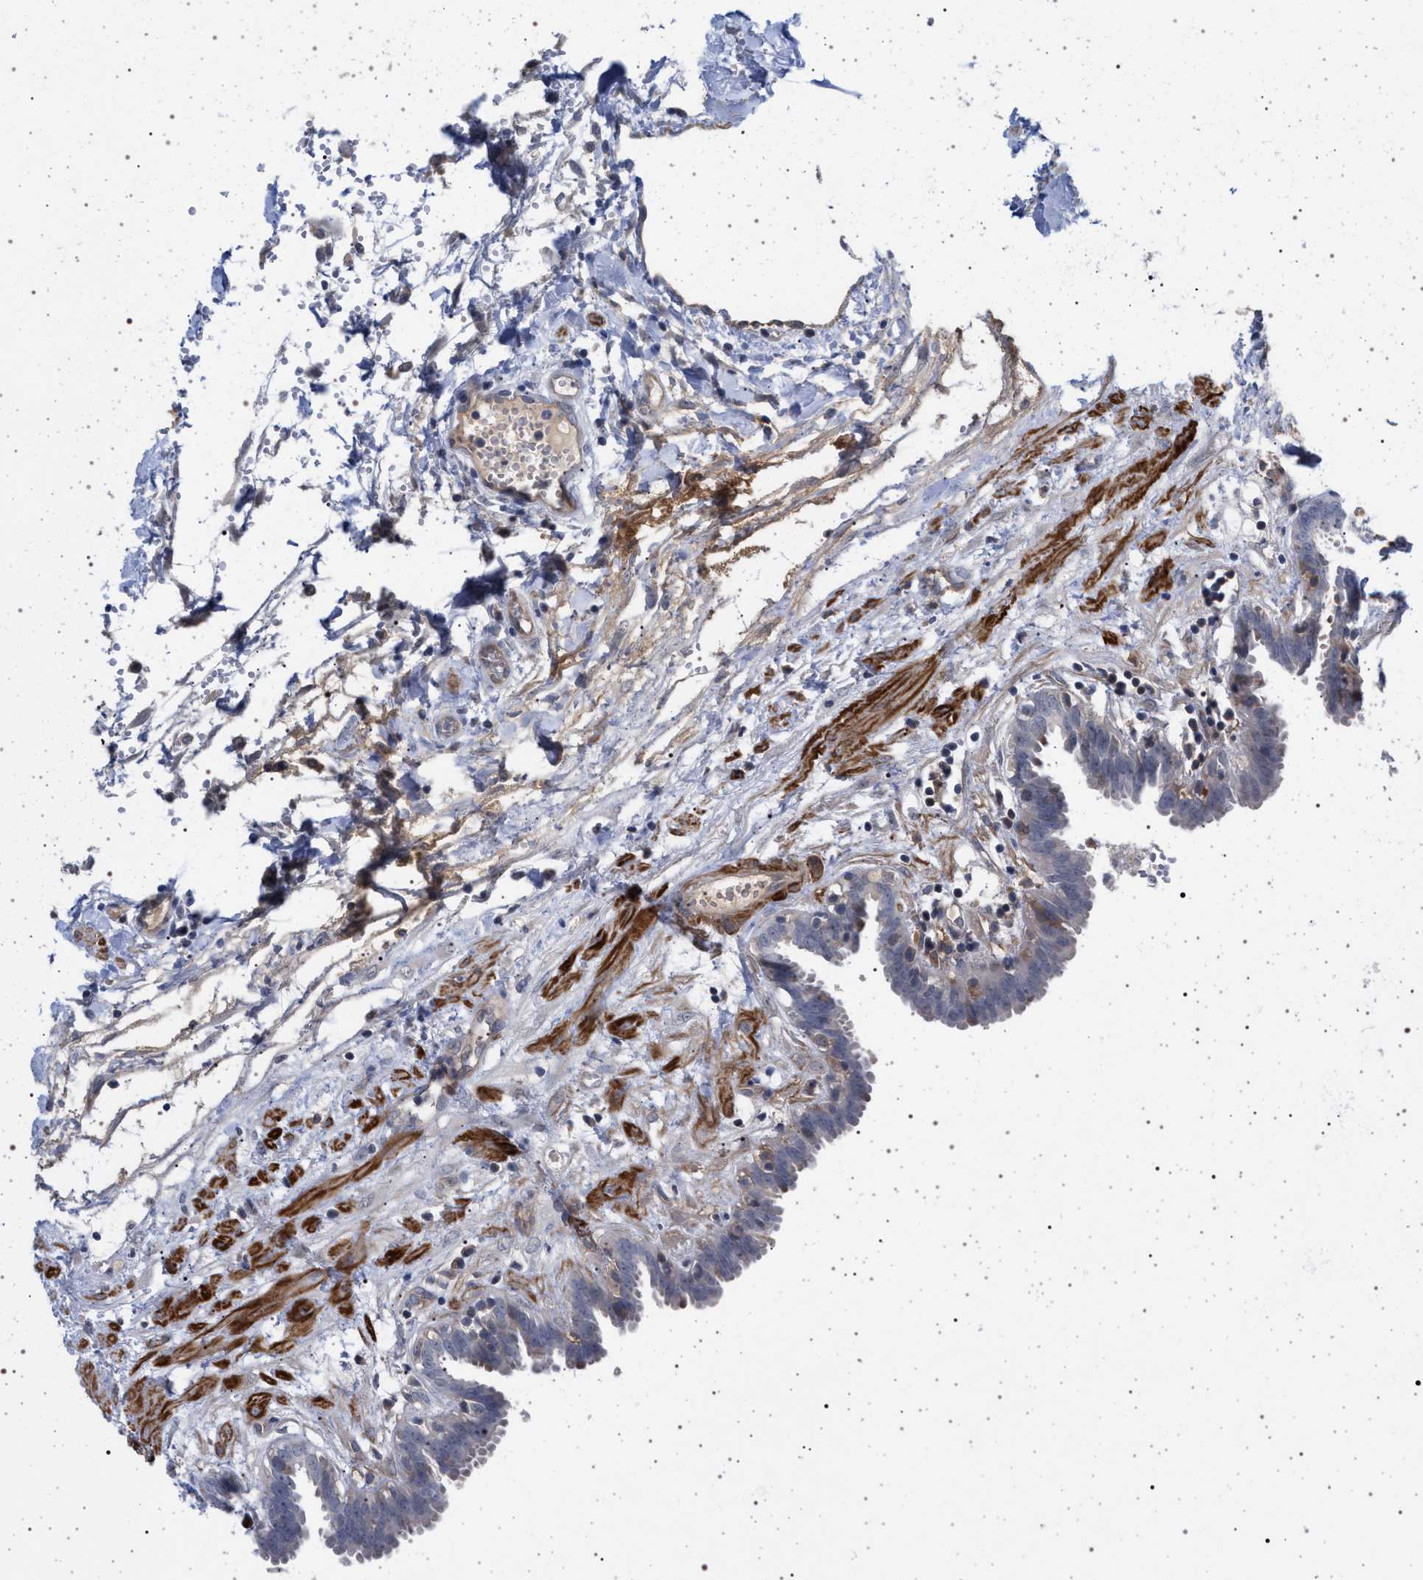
{"staining": {"intensity": "negative", "quantity": "none", "location": "none"}, "tissue": "fallopian tube", "cell_type": "Glandular cells", "image_type": "normal", "snomed": [{"axis": "morphology", "description": "Normal tissue, NOS"}, {"axis": "topography", "description": "Fallopian tube"}, {"axis": "topography", "description": "Placenta"}], "caption": "The histopathology image shows no significant positivity in glandular cells of fallopian tube. Brightfield microscopy of immunohistochemistry stained with DAB (3,3'-diaminobenzidine) (brown) and hematoxylin (blue), captured at high magnification.", "gene": "RBM48", "patient": {"sex": "female", "age": 32}}